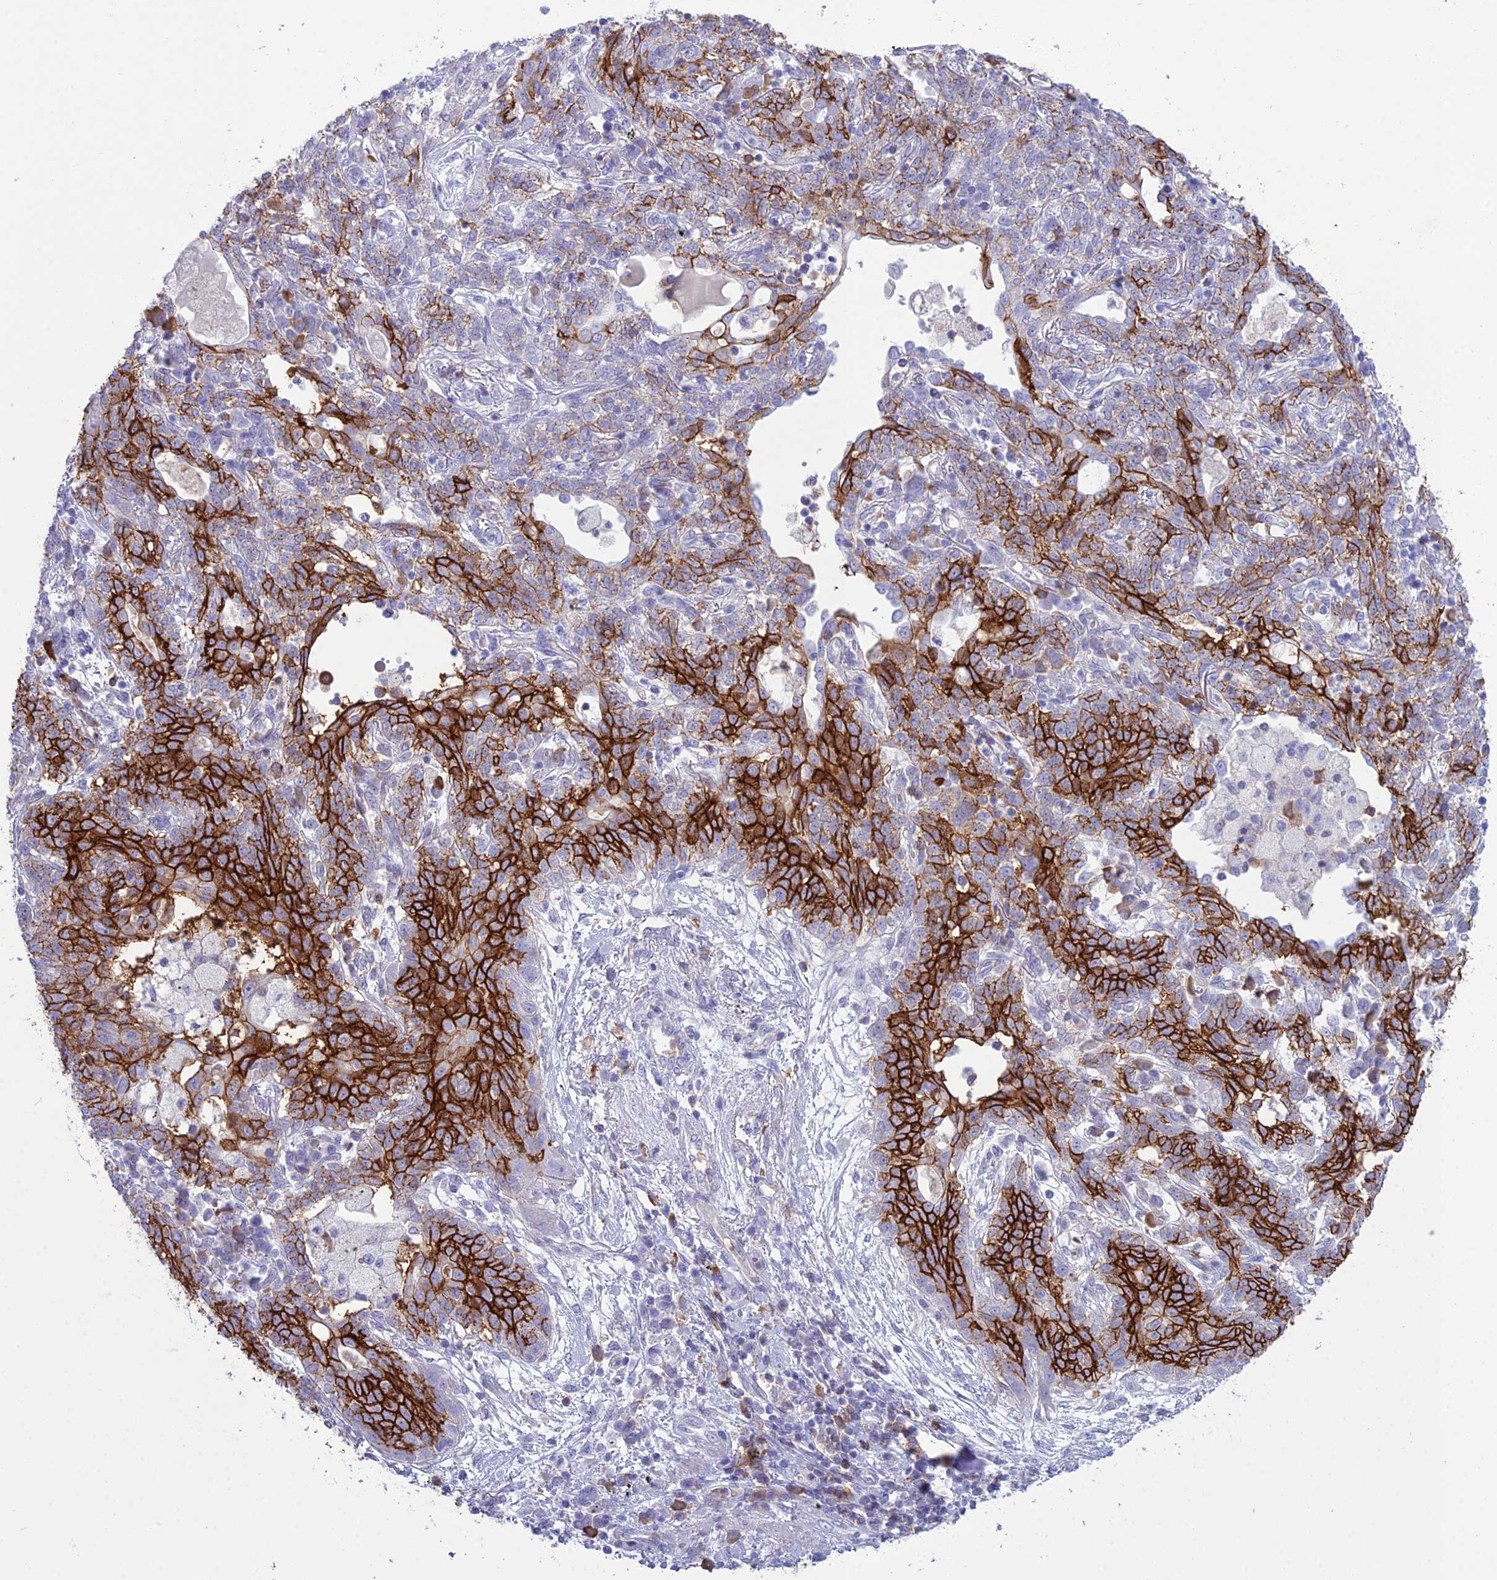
{"staining": {"intensity": "strong", "quantity": "25%-75%", "location": "cytoplasmic/membranous"}, "tissue": "lung cancer", "cell_type": "Tumor cells", "image_type": "cancer", "snomed": [{"axis": "morphology", "description": "Squamous cell carcinoma, NOS"}, {"axis": "topography", "description": "Lung"}], "caption": "Approximately 25%-75% of tumor cells in lung cancer demonstrate strong cytoplasmic/membranous protein positivity as visualized by brown immunohistochemical staining.", "gene": "OR1Q1", "patient": {"sex": "female", "age": 70}}